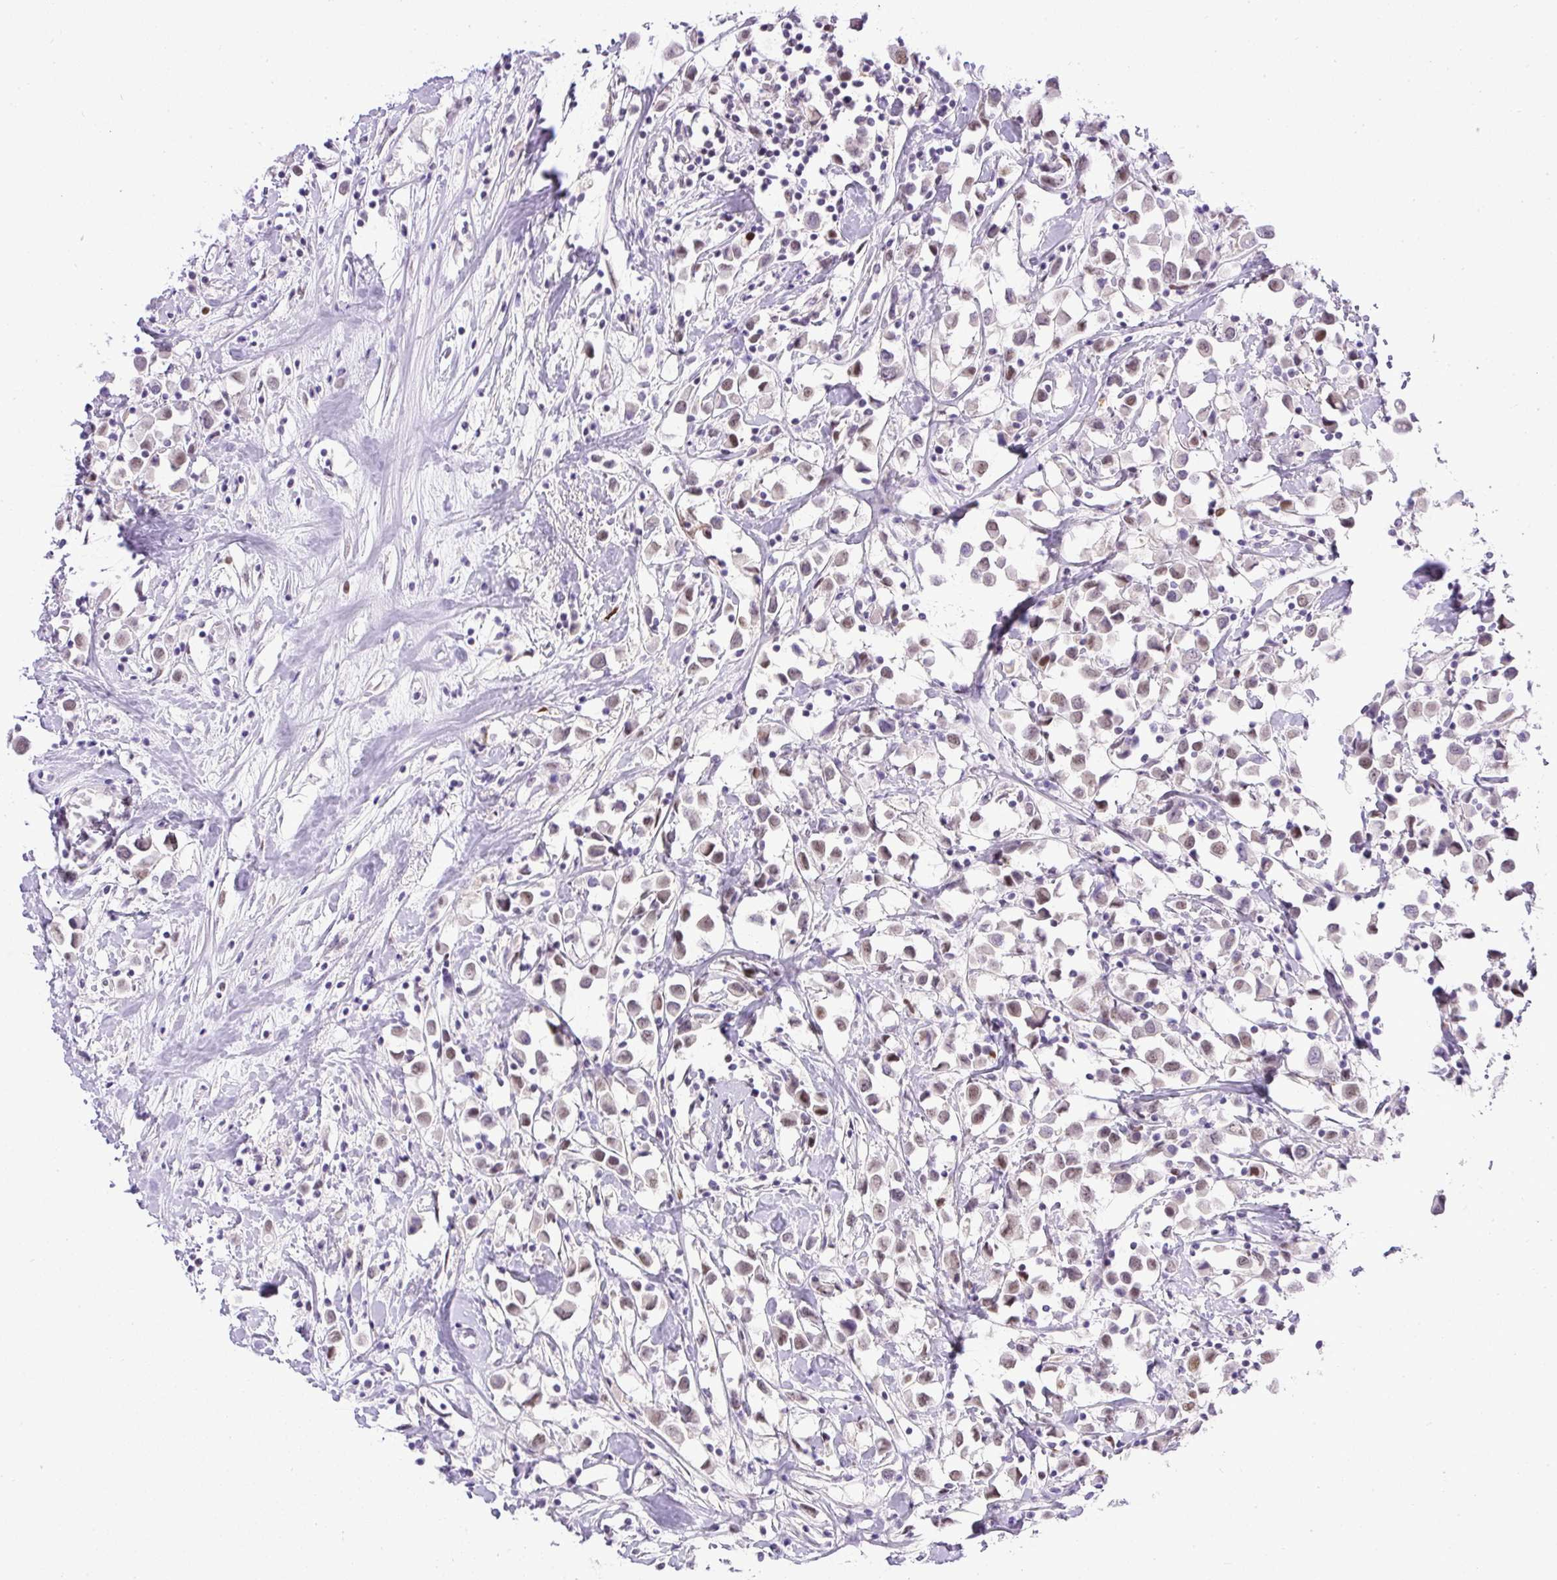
{"staining": {"intensity": "weak", "quantity": ">75%", "location": "nuclear"}, "tissue": "breast cancer", "cell_type": "Tumor cells", "image_type": "cancer", "snomed": [{"axis": "morphology", "description": "Duct carcinoma"}, {"axis": "topography", "description": "Breast"}], "caption": "Immunohistochemistry (IHC) micrograph of neoplastic tissue: breast cancer (invasive ductal carcinoma) stained using IHC demonstrates low levels of weak protein expression localized specifically in the nuclear of tumor cells, appearing as a nuclear brown color.", "gene": "WNT10B", "patient": {"sex": "female", "age": 61}}